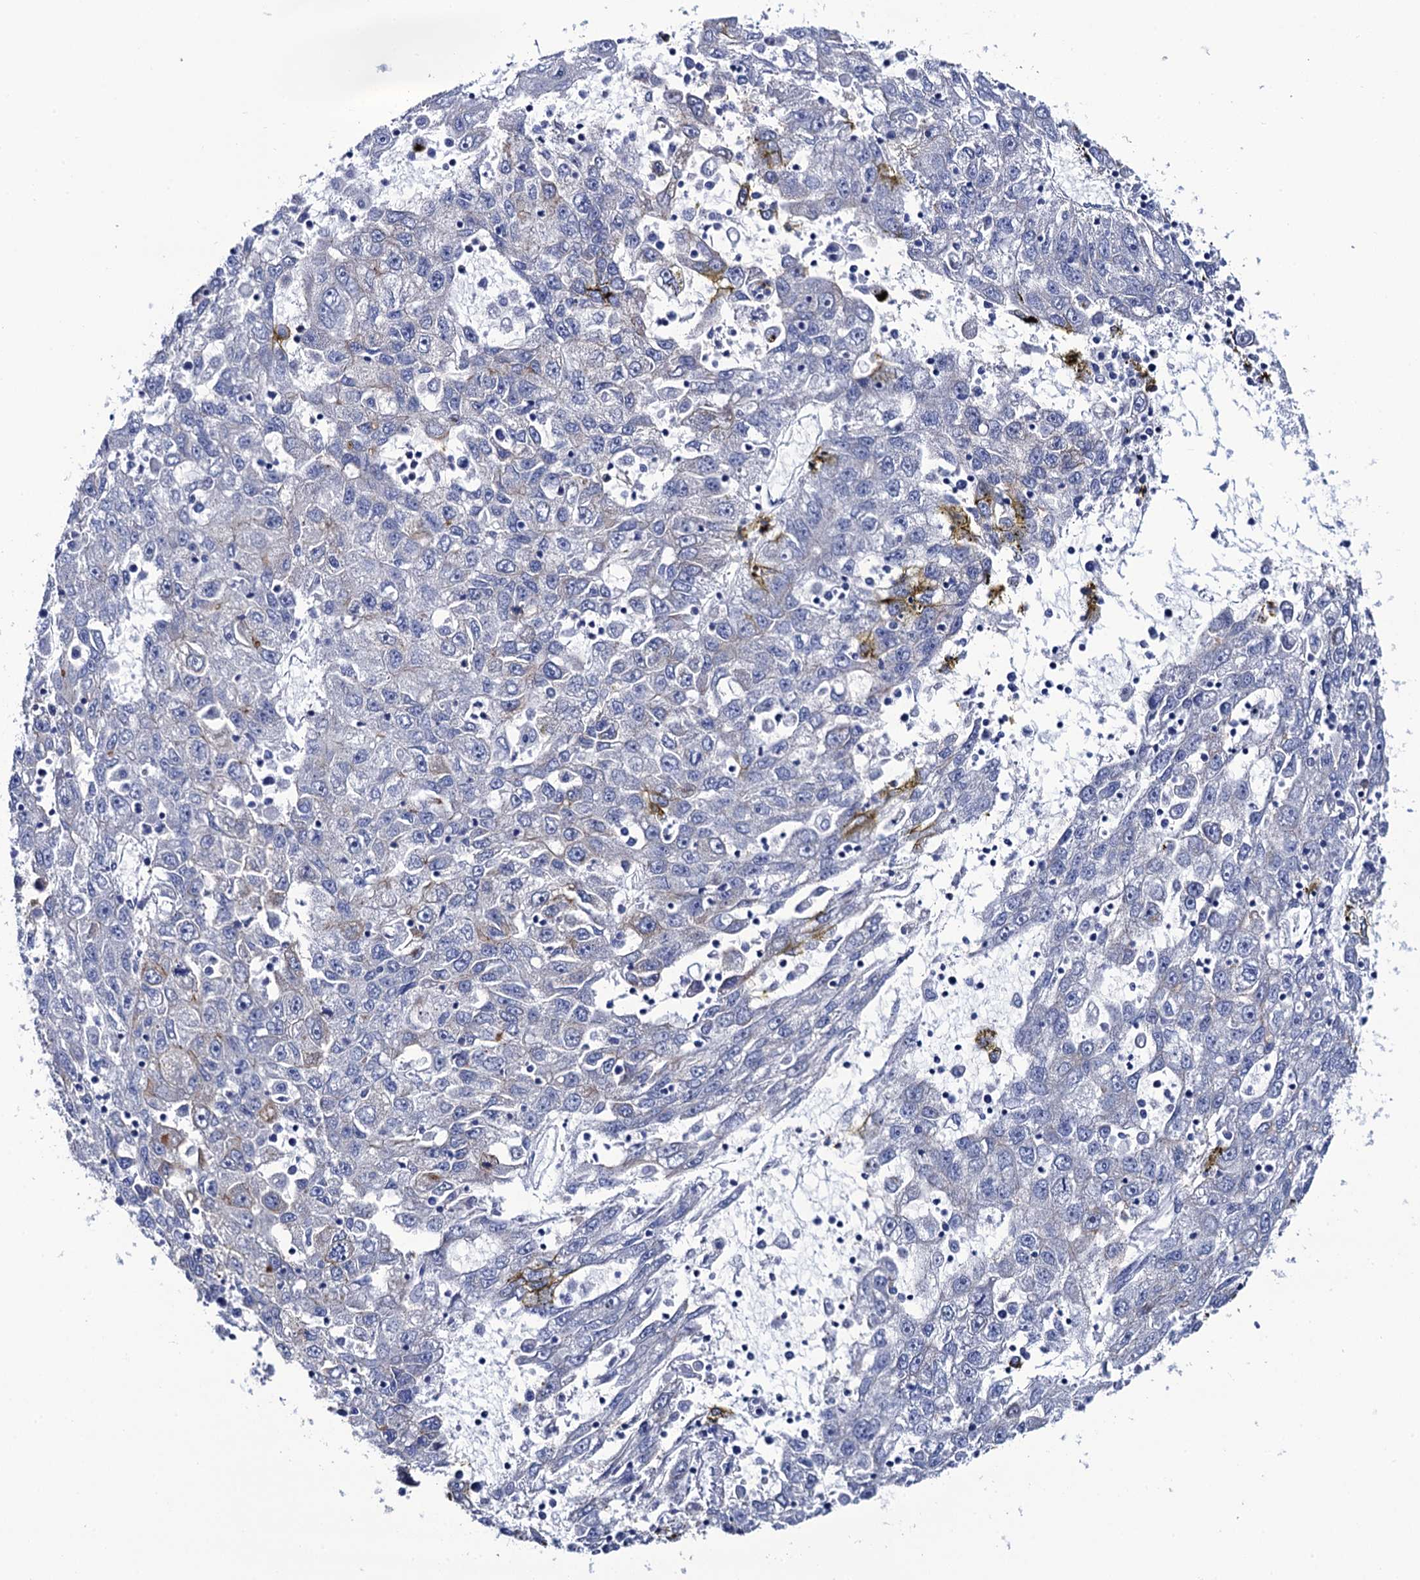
{"staining": {"intensity": "negative", "quantity": "none", "location": "none"}, "tissue": "liver cancer", "cell_type": "Tumor cells", "image_type": "cancer", "snomed": [{"axis": "morphology", "description": "Carcinoma, Hepatocellular, NOS"}, {"axis": "topography", "description": "Liver"}], "caption": "The immunohistochemistry (IHC) histopathology image has no significant expression in tumor cells of liver hepatocellular carcinoma tissue. (DAB (3,3'-diaminobenzidine) immunohistochemistry visualized using brightfield microscopy, high magnification).", "gene": "RAB3IP", "patient": {"sex": "male", "age": 49}}